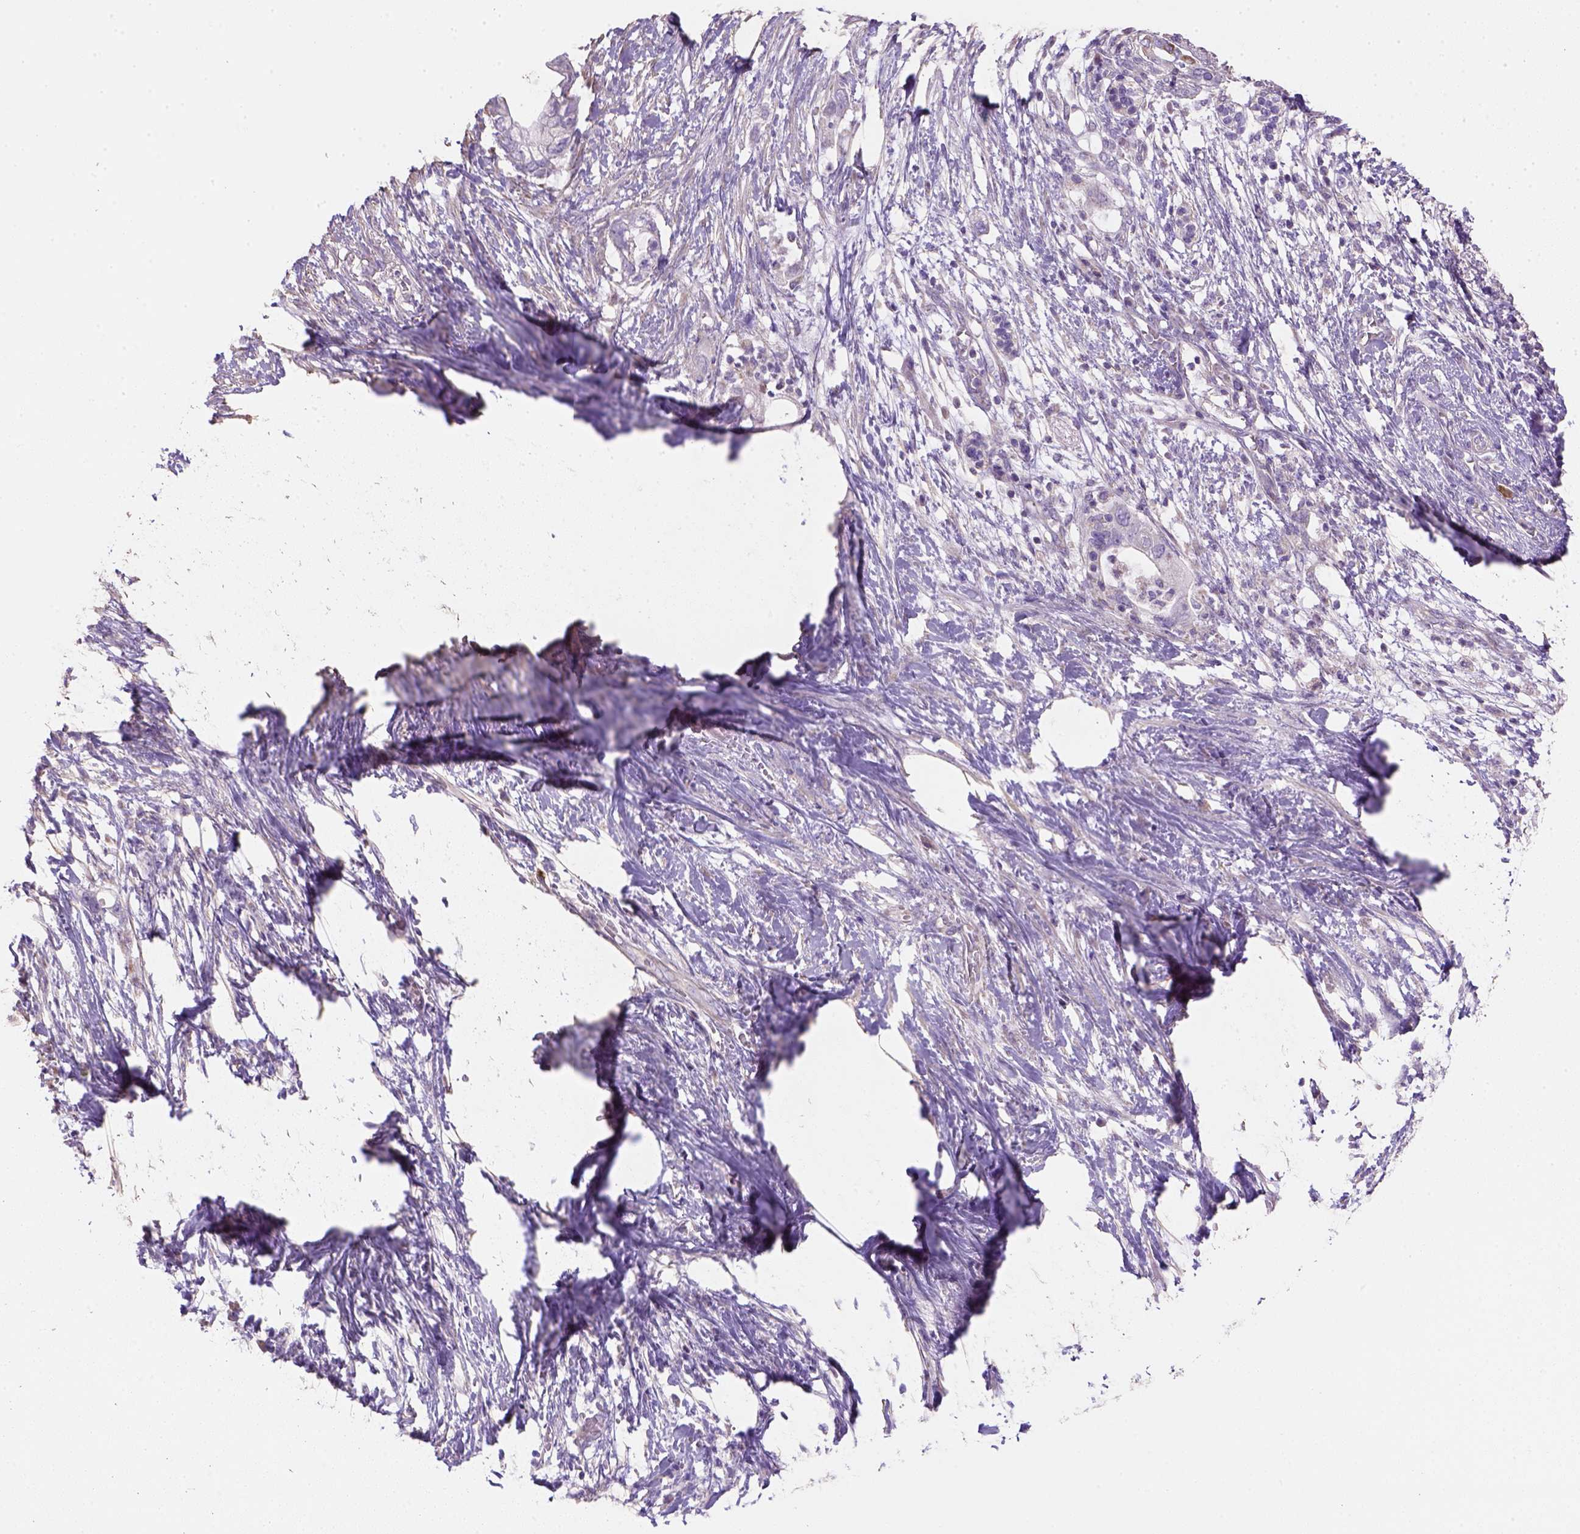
{"staining": {"intensity": "negative", "quantity": "none", "location": "none"}, "tissue": "pancreatic cancer", "cell_type": "Tumor cells", "image_type": "cancer", "snomed": [{"axis": "morphology", "description": "Adenocarcinoma, NOS"}, {"axis": "topography", "description": "Pancreas"}], "caption": "Tumor cells are negative for protein expression in human adenocarcinoma (pancreatic). (DAB IHC with hematoxylin counter stain).", "gene": "HTRA1", "patient": {"sex": "female", "age": 72}}